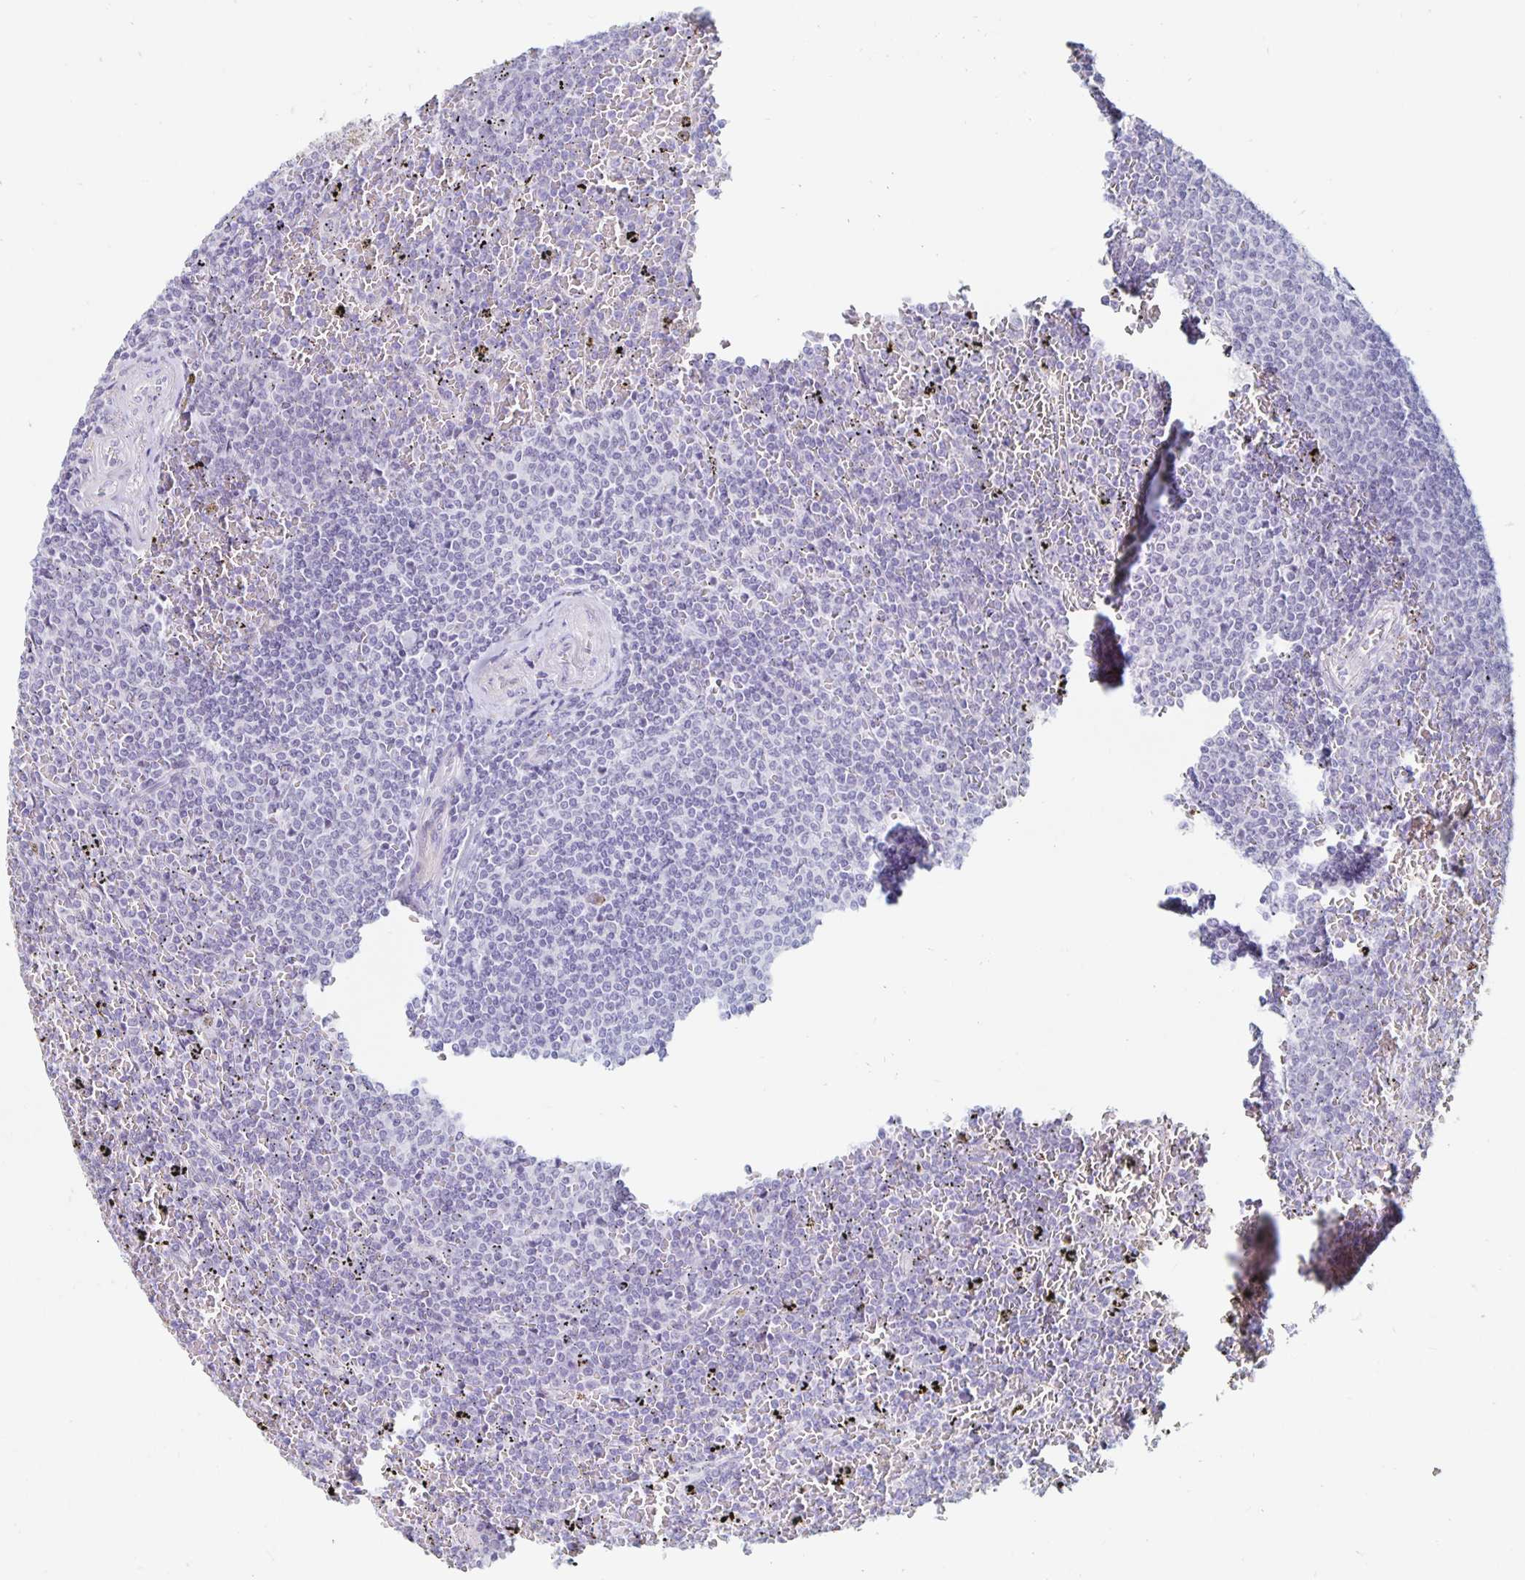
{"staining": {"intensity": "negative", "quantity": "none", "location": "none"}, "tissue": "lymphoma", "cell_type": "Tumor cells", "image_type": "cancer", "snomed": [{"axis": "morphology", "description": "Malignant lymphoma, non-Hodgkin's type, Low grade"}, {"axis": "topography", "description": "Spleen"}], "caption": "Immunohistochemistry micrograph of neoplastic tissue: lymphoma stained with DAB demonstrates no significant protein positivity in tumor cells.", "gene": "KCNQ2", "patient": {"sex": "female", "age": 77}}